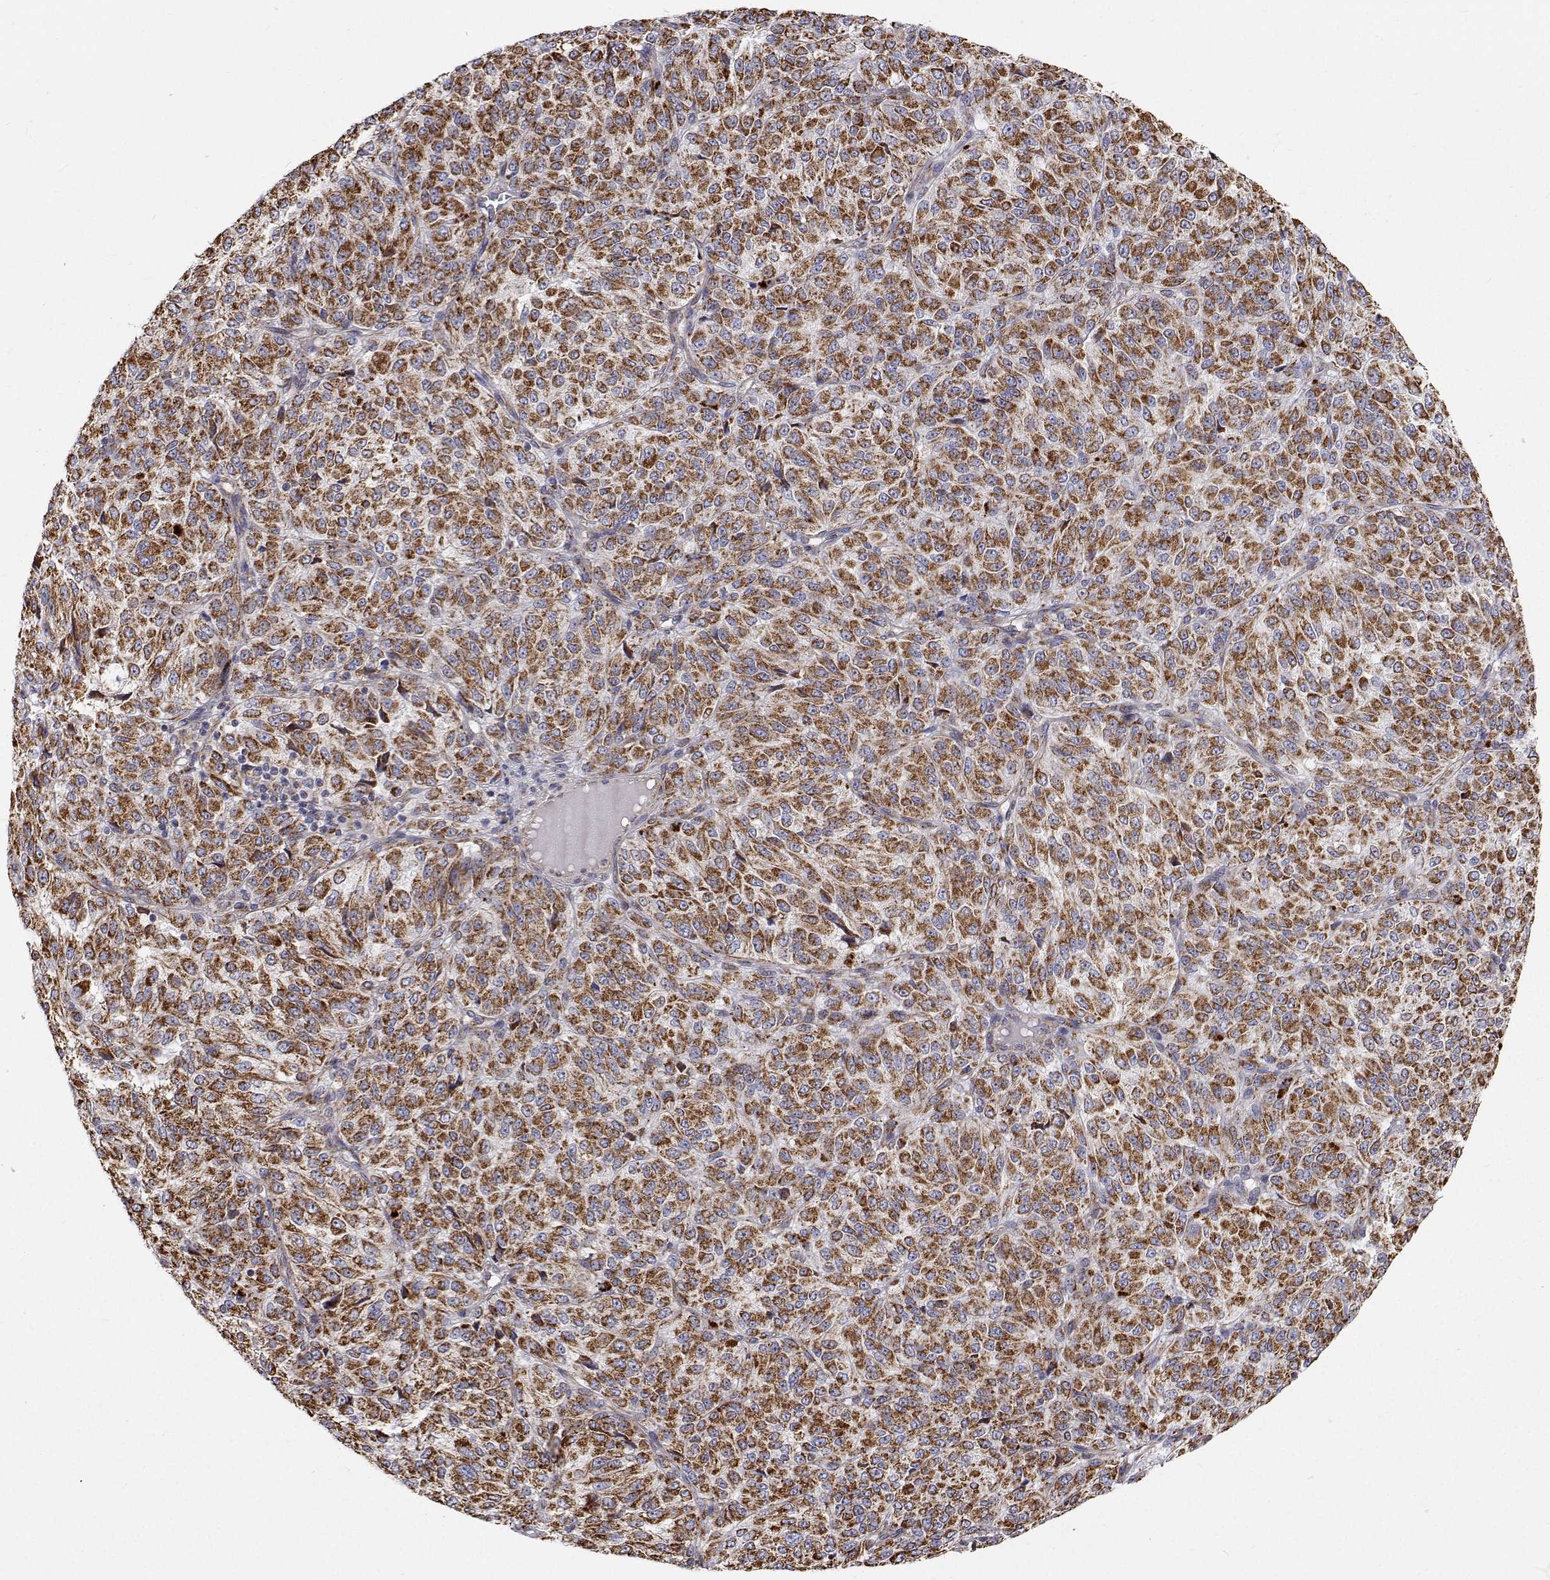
{"staining": {"intensity": "strong", "quantity": ">75%", "location": "cytoplasmic/membranous"}, "tissue": "melanoma", "cell_type": "Tumor cells", "image_type": "cancer", "snomed": [{"axis": "morphology", "description": "Malignant melanoma, Metastatic site"}, {"axis": "topography", "description": "Brain"}], "caption": "Immunohistochemical staining of melanoma reveals high levels of strong cytoplasmic/membranous protein expression in approximately >75% of tumor cells.", "gene": "SPICE1", "patient": {"sex": "female", "age": 56}}